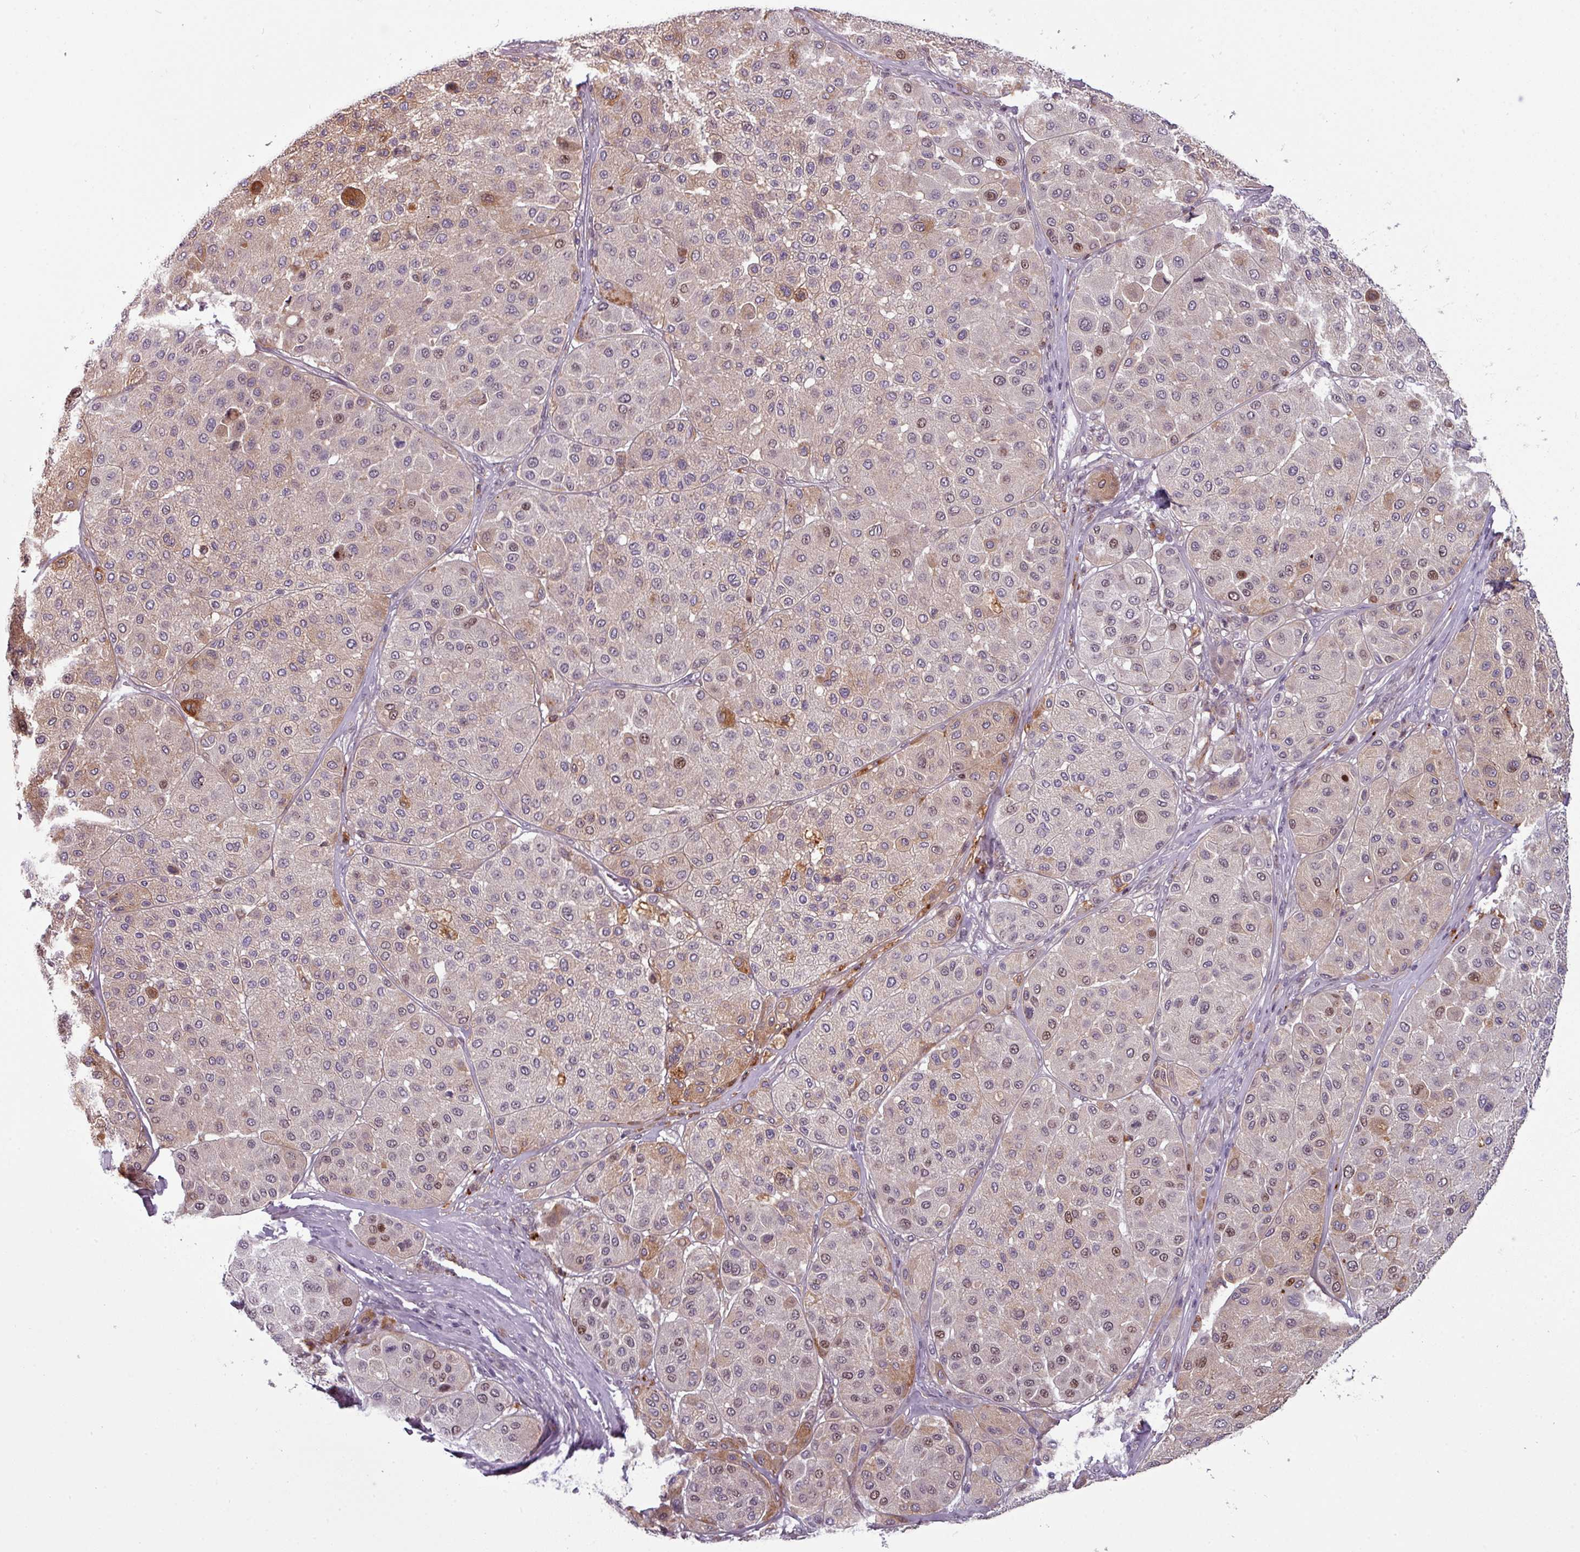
{"staining": {"intensity": "weak", "quantity": "25%-75%", "location": "cytoplasmic/membranous,nuclear"}, "tissue": "melanoma", "cell_type": "Tumor cells", "image_type": "cancer", "snomed": [{"axis": "morphology", "description": "Malignant melanoma, Metastatic site"}, {"axis": "topography", "description": "Smooth muscle"}], "caption": "The histopathology image reveals immunohistochemical staining of melanoma. There is weak cytoplasmic/membranous and nuclear positivity is identified in about 25%-75% of tumor cells.", "gene": "TMEFF1", "patient": {"sex": "male", "age": 41}}